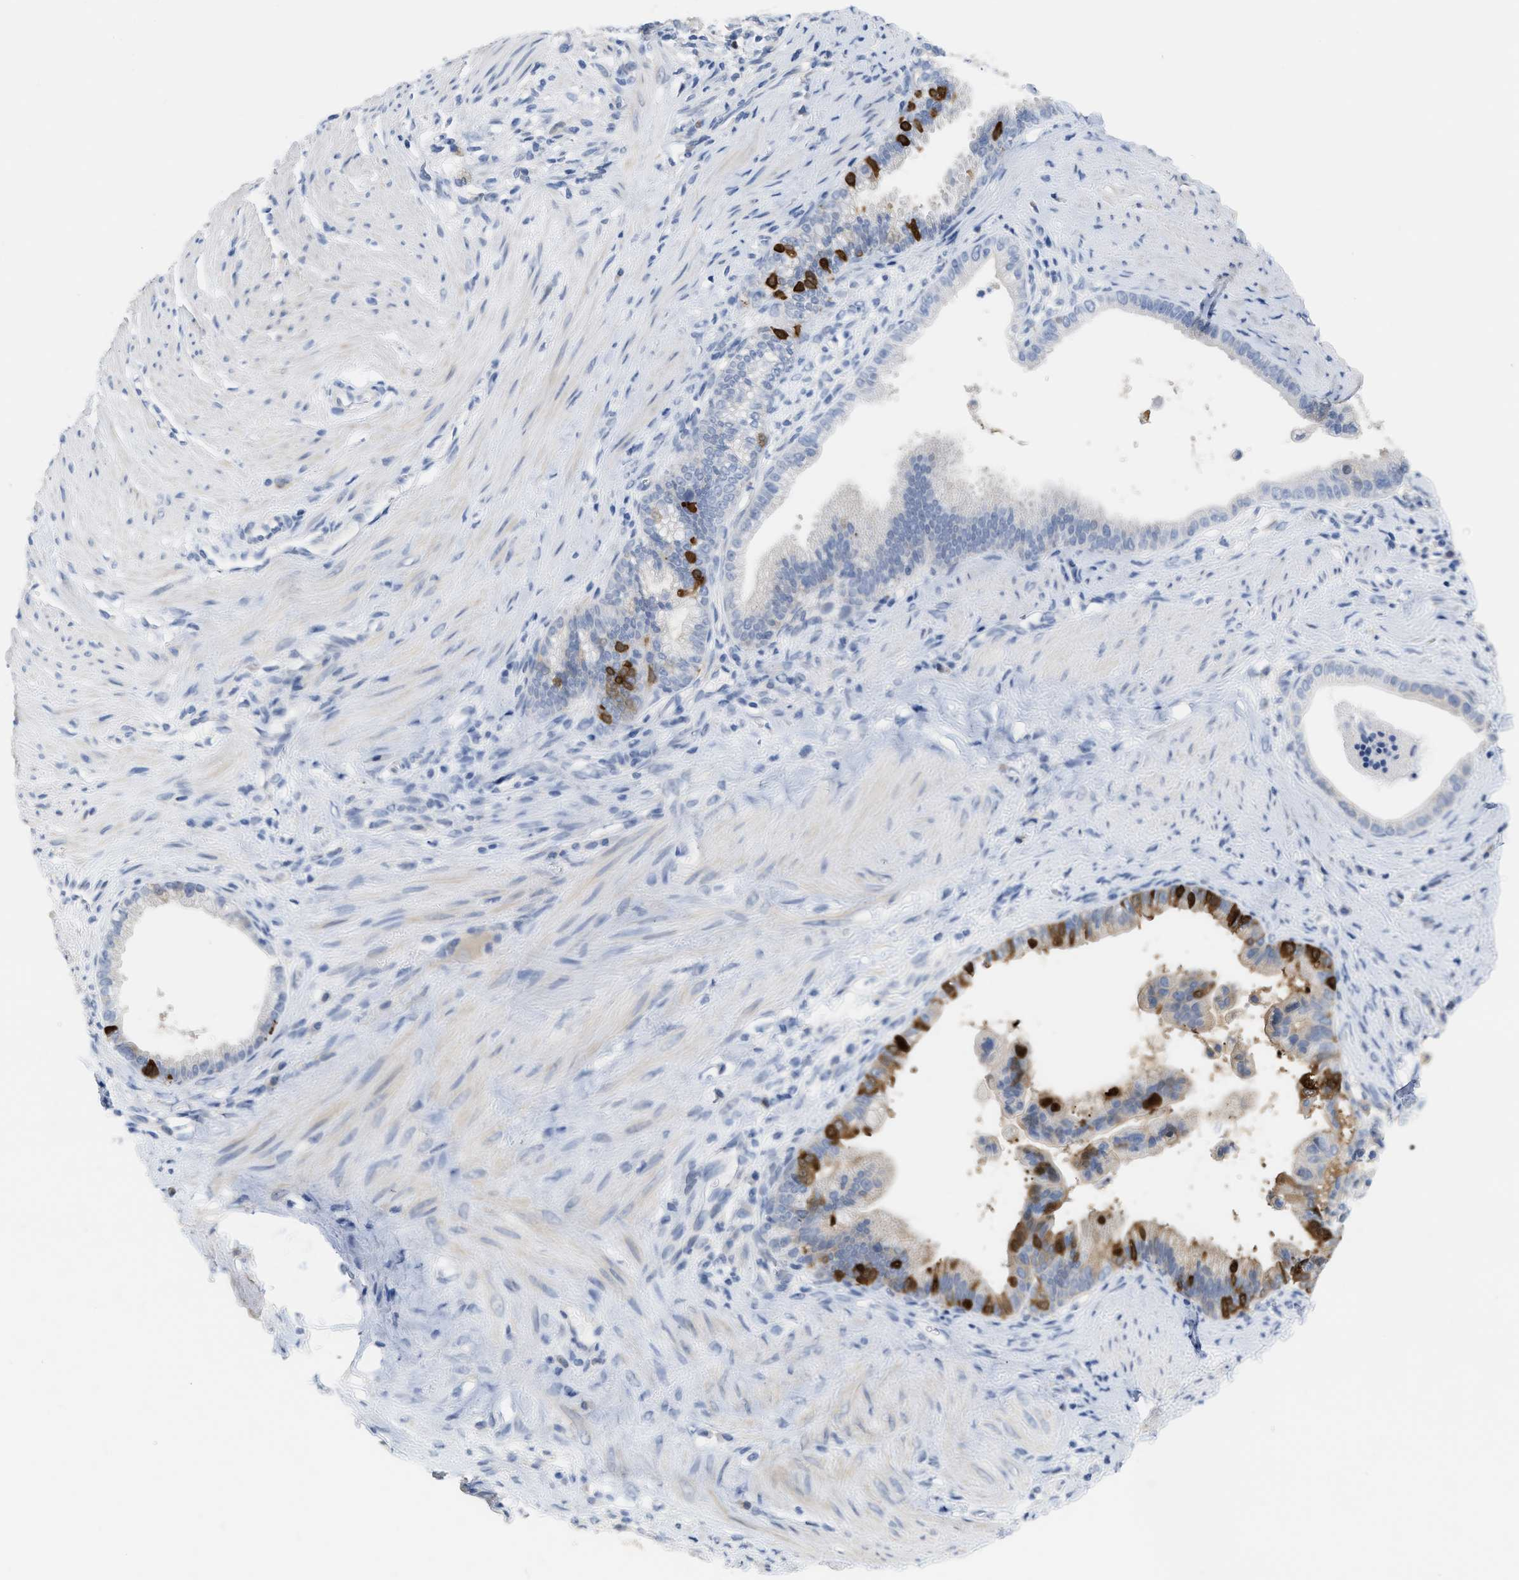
{"staining": {"intensity": "strong", "quantity": "<25%", "location": "cytoplasmic/membranous"}, "tissue": "pancreatic cancer", "cell_type": "Tumor cells", "image_type": "cancer", "snomed": [{"axis": "morphology", "description": "Adenocarcinoma, NOS"}, {"axis": "topography", "description": "Pancreas"}], "caption": "IHC of pancreatic cancer demonstrates medium levels of strong cytoplasmic/membranous positivity in about <25% of tumor cells. (brown staining indicates protein expression, while blue staining denotes nuclei).", "gene": "CRYM", "patient": {"sex": "male", "age": 69}}